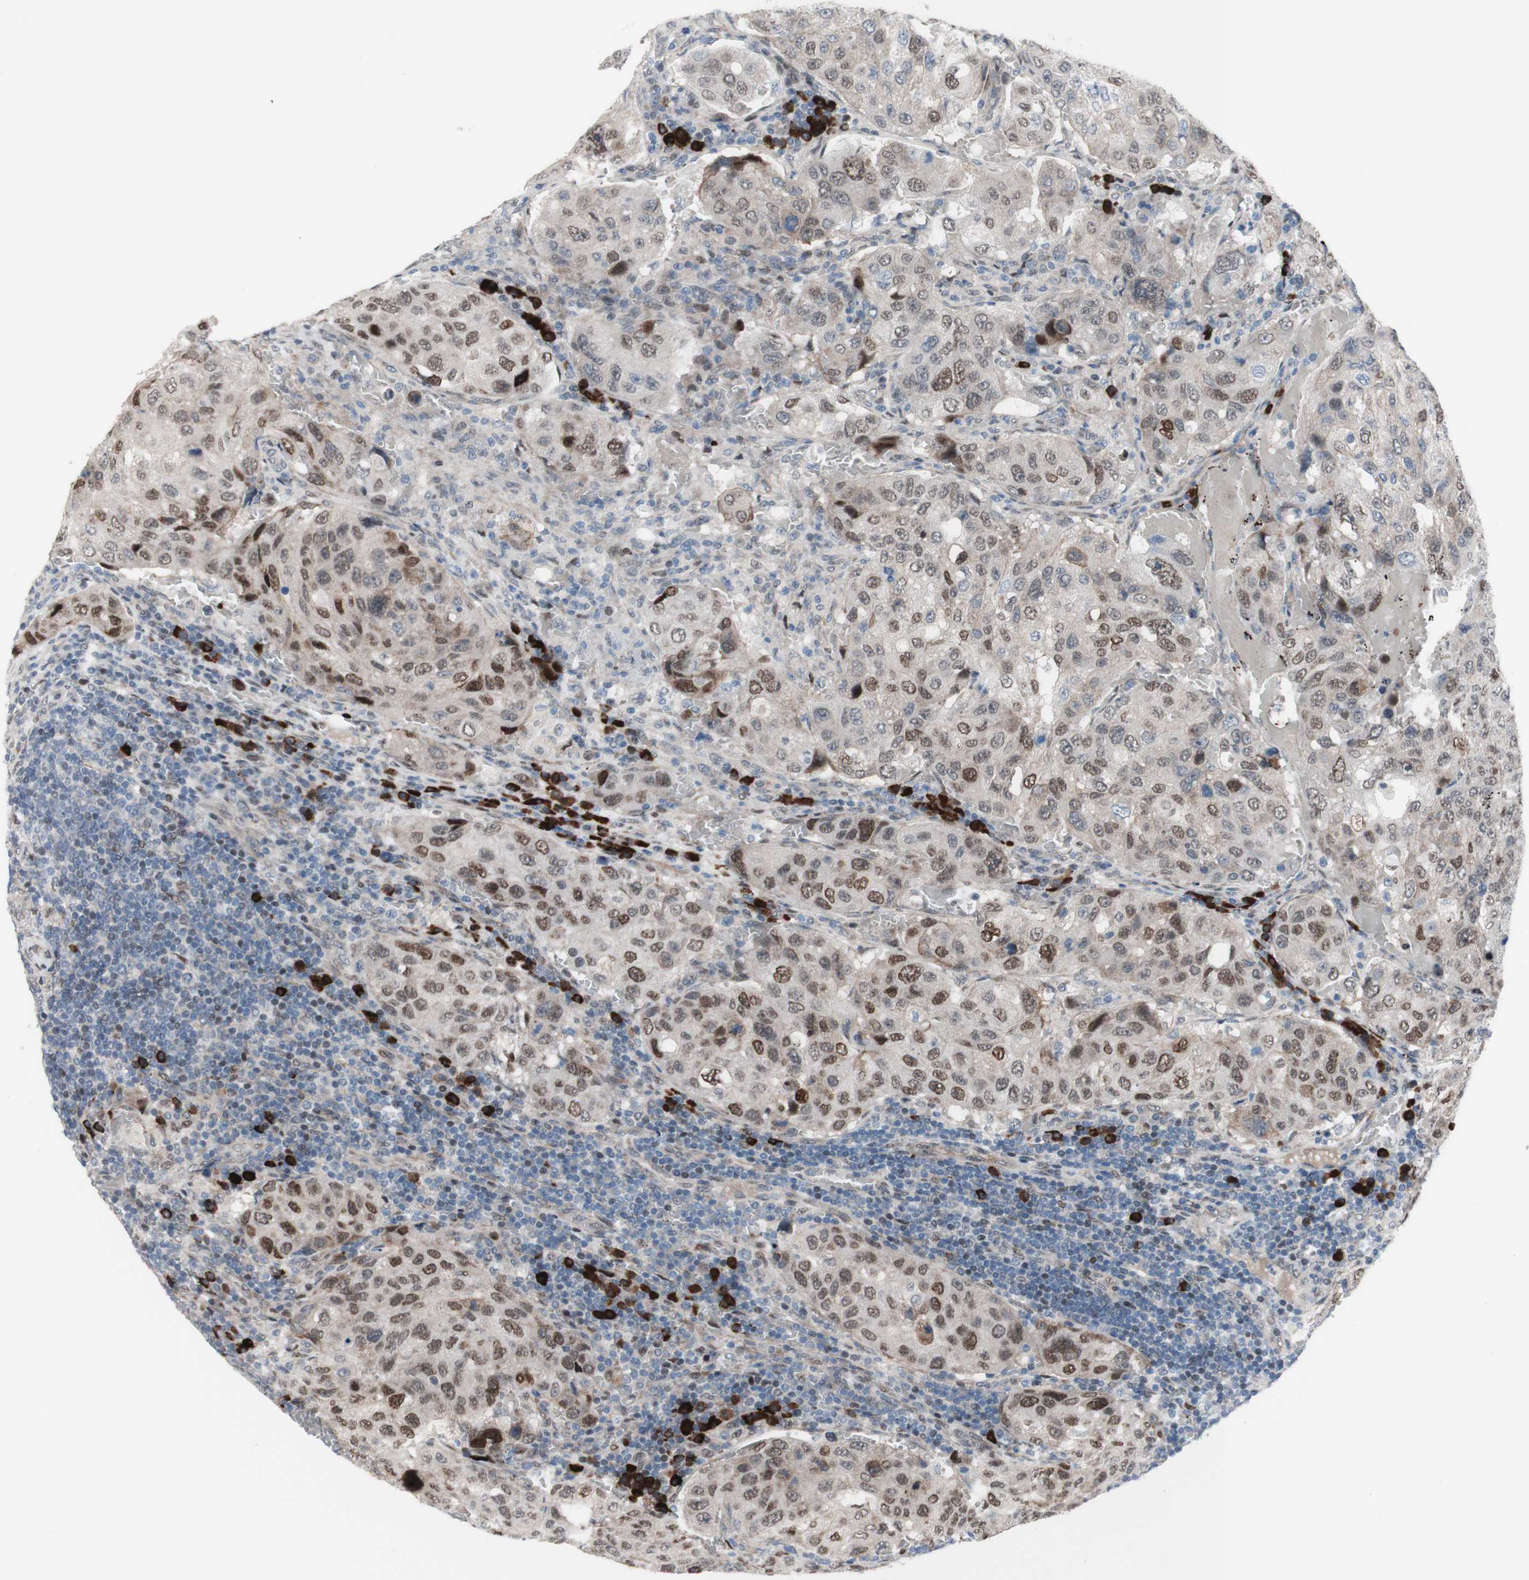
{"staining": {"intensity": "moderate", "quantity": "25%-75%", "location": "nuclear"}, "tissue": "urothelial cancer", "cell_type": "Tumor cells", "image_type": "cancer", "snomed": [{"axis": "morphology", "description": "Urothelial carcinoma, High grade"}, {"axis": "topography", "description": "Lymph node"}, {"axis": "topography", "description": "Urinary bladder"}], "caption": "The photomicrograph demonstrates staining of high-grade urothelial carcinoma, revealing moderate nuclear protein staining (brown color) within tumor cells.", "gene": "PHTF2", "patient": {"sex": "male", "age": 51}}